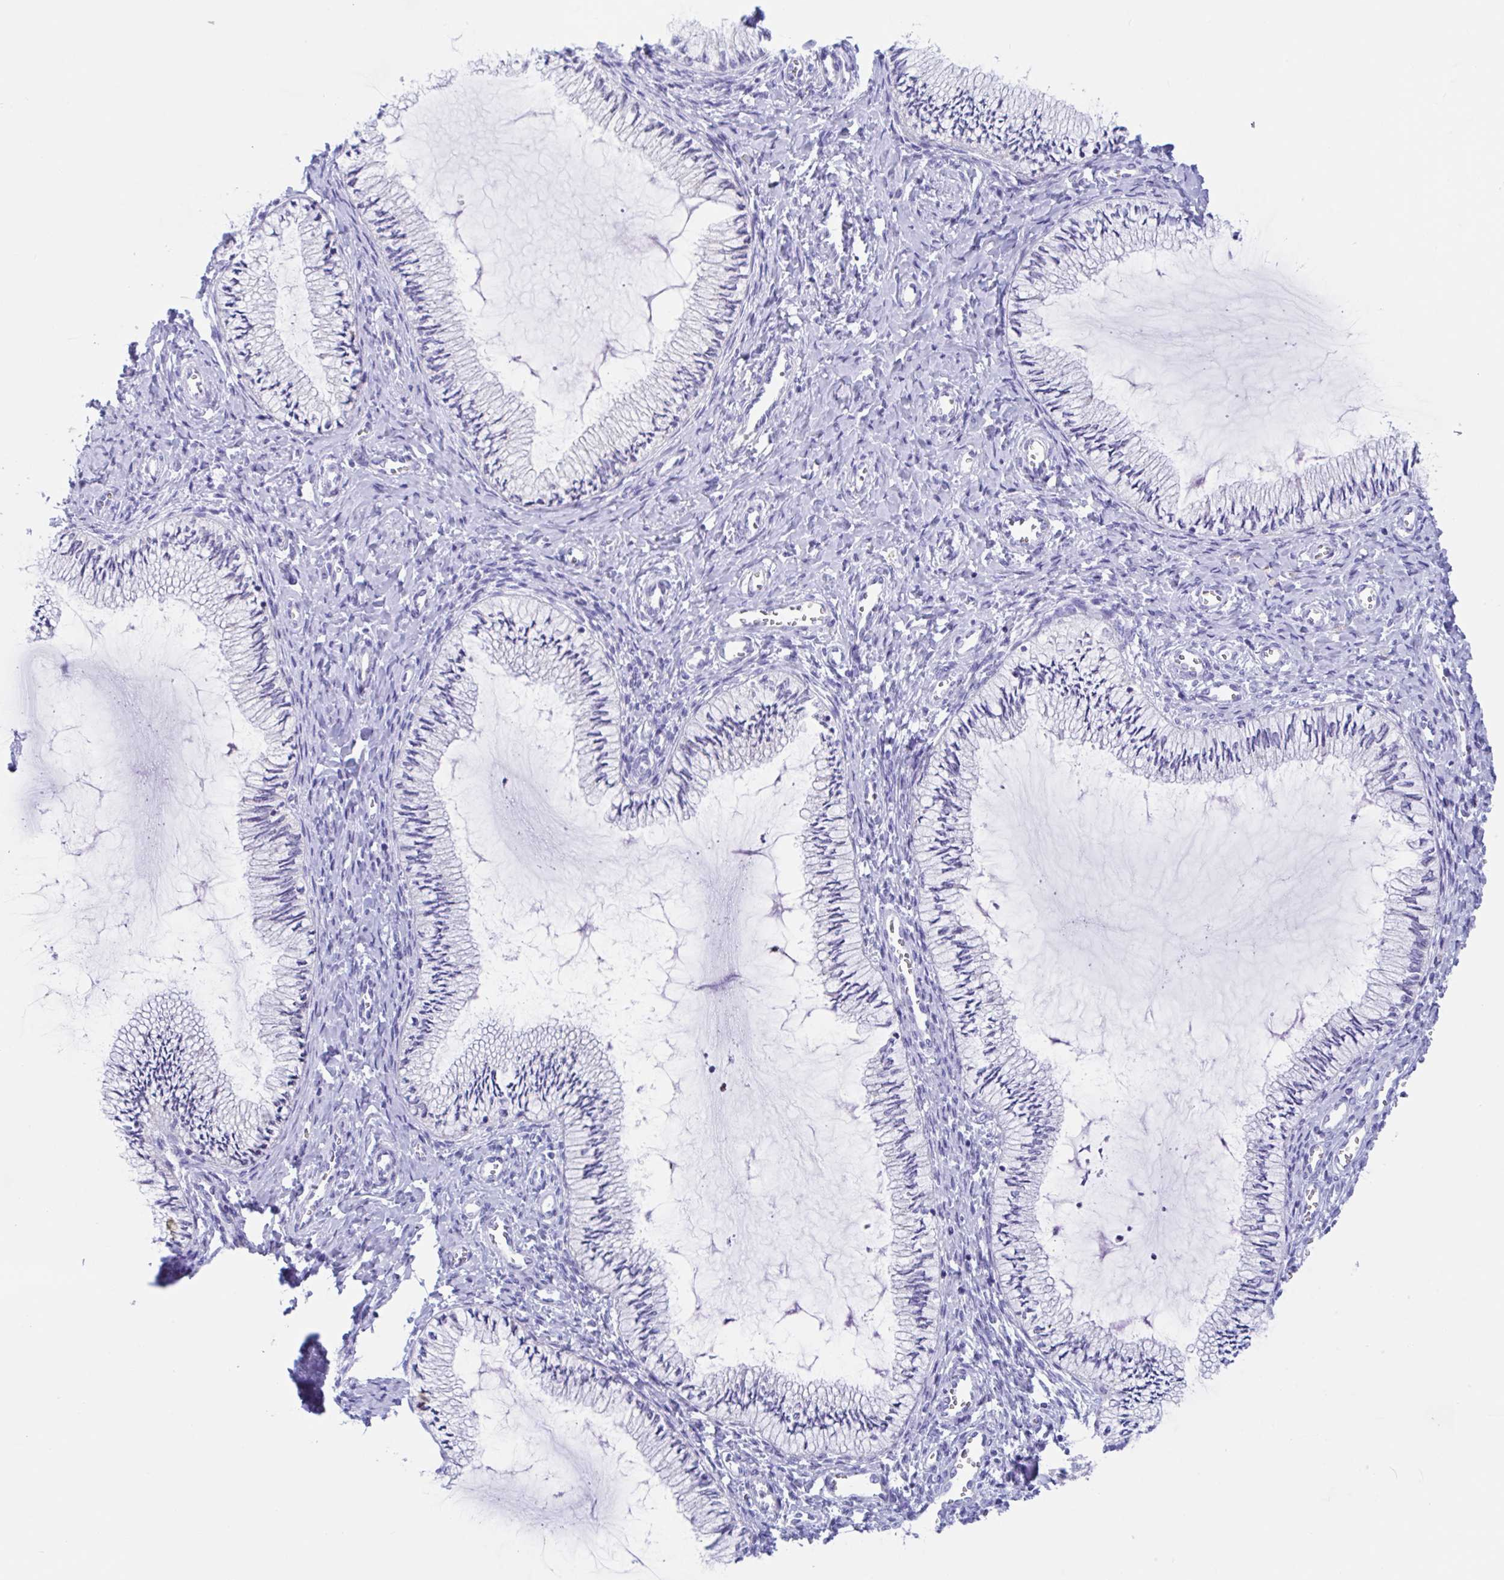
{"staining": {"intensity": "negative", "quantity": "none", "location": "none"}, "tissue": "cervix", "cell_type": "Glandular cells", "image_type": "normal", "snomed": [{"axis": "morphology", "description": "Normal tissue, NOS"}, {"axis": "topography", "description": "Cervix"}], "caption": "Protein analysis of normal cervix reveals no significant positivity in glandular cells.", "gene": "OR6N2", "patient": {"sex": "female", "age": 24}}